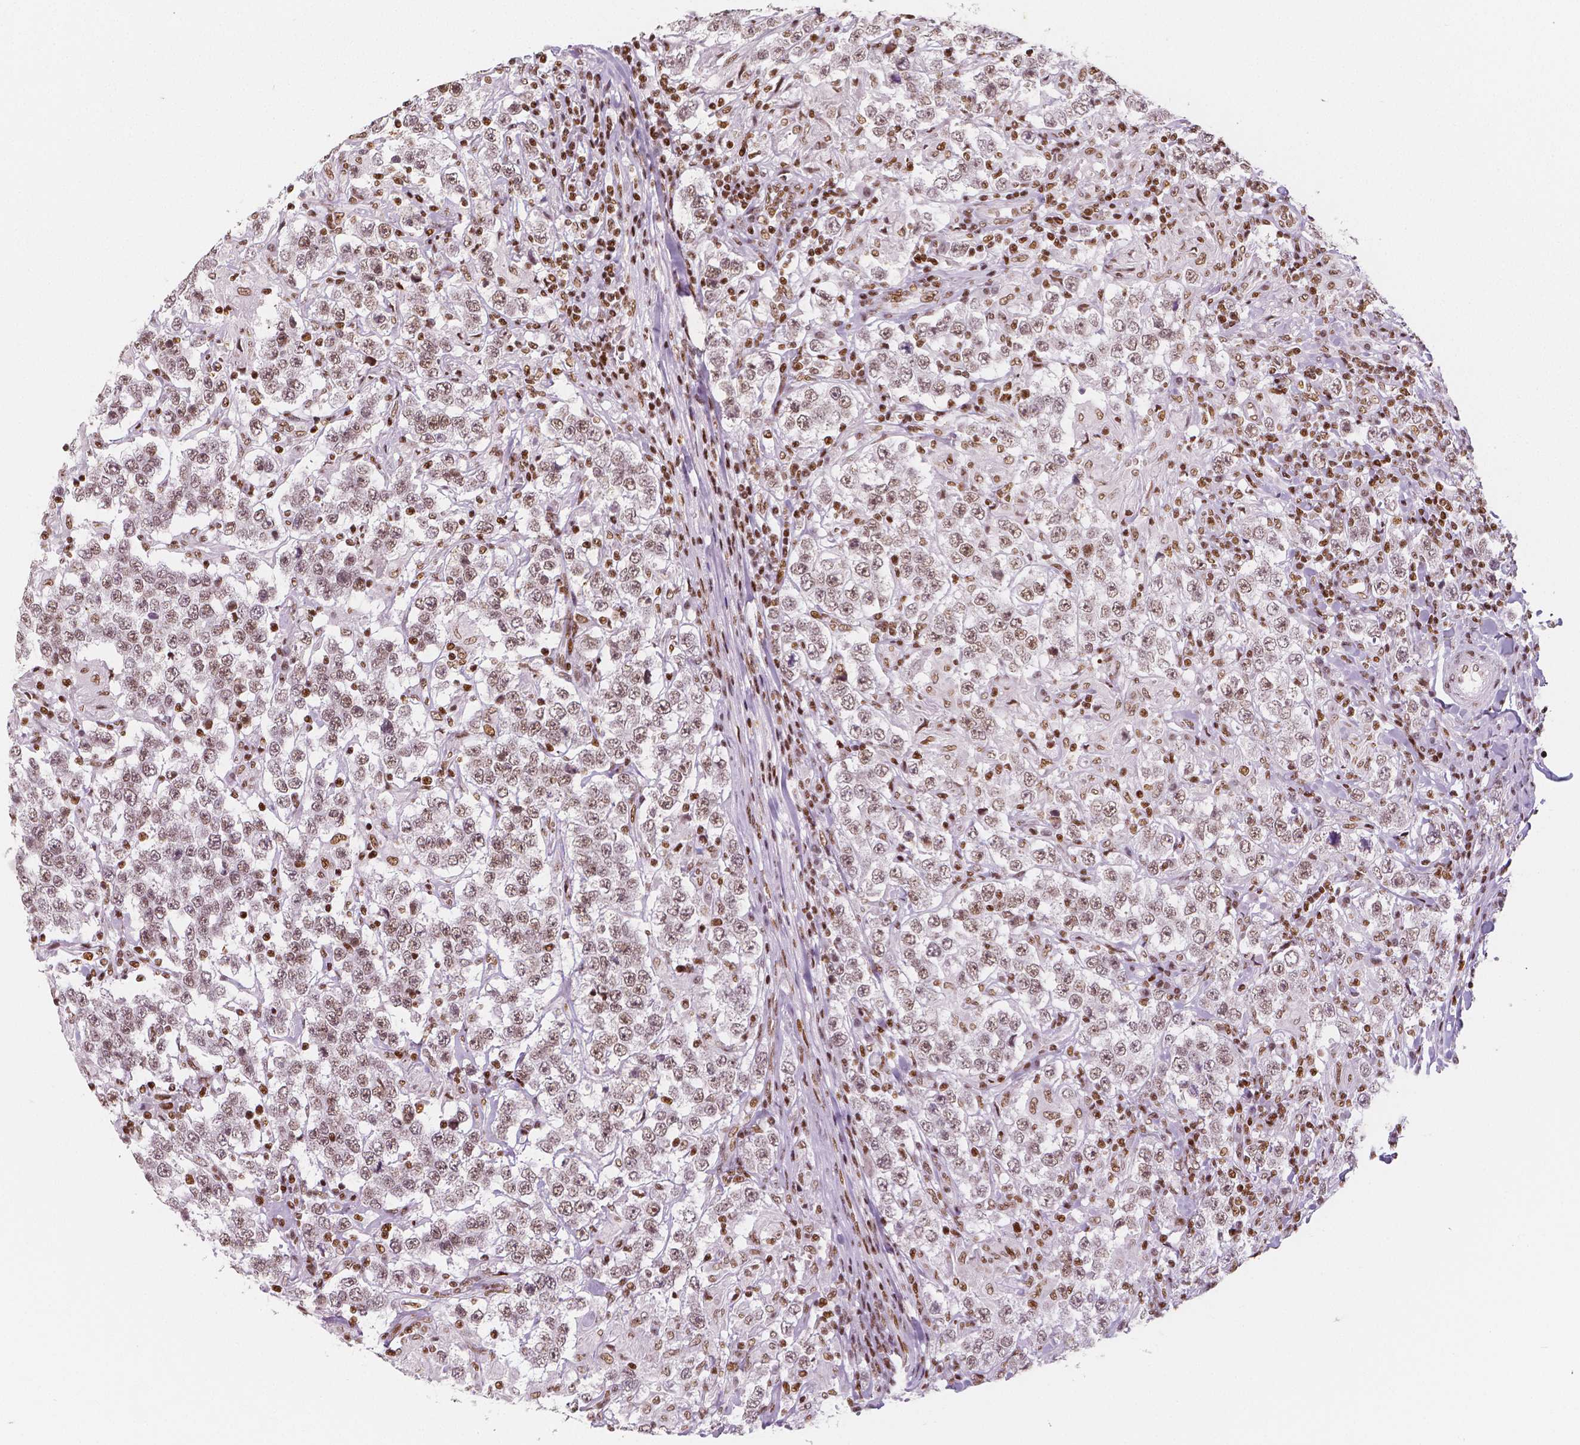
{"staining": {"intensity": "moderate", "quantity": ">75%", "location": "nuclear"}, "tissue": "testis cancer", "cell_type": "Tumor cells", "image_type": "cancer", "snomed": [{"axis": "morphology", "description": "Seminoma, NOS"}, {"axis": "morphology", "description": "Carcinoma, Embryonal, NOS"}, {"axis": "topography", "description": "Testis"}], "caption": "This micrograph displays immunohistochemistry (IHC) staining of human seminoma (testis), with medium moderate nuclear staining in about >75% of tumor cells.", "gene": "HDAC1", "patient": {"sex": "male", "age": 41}}